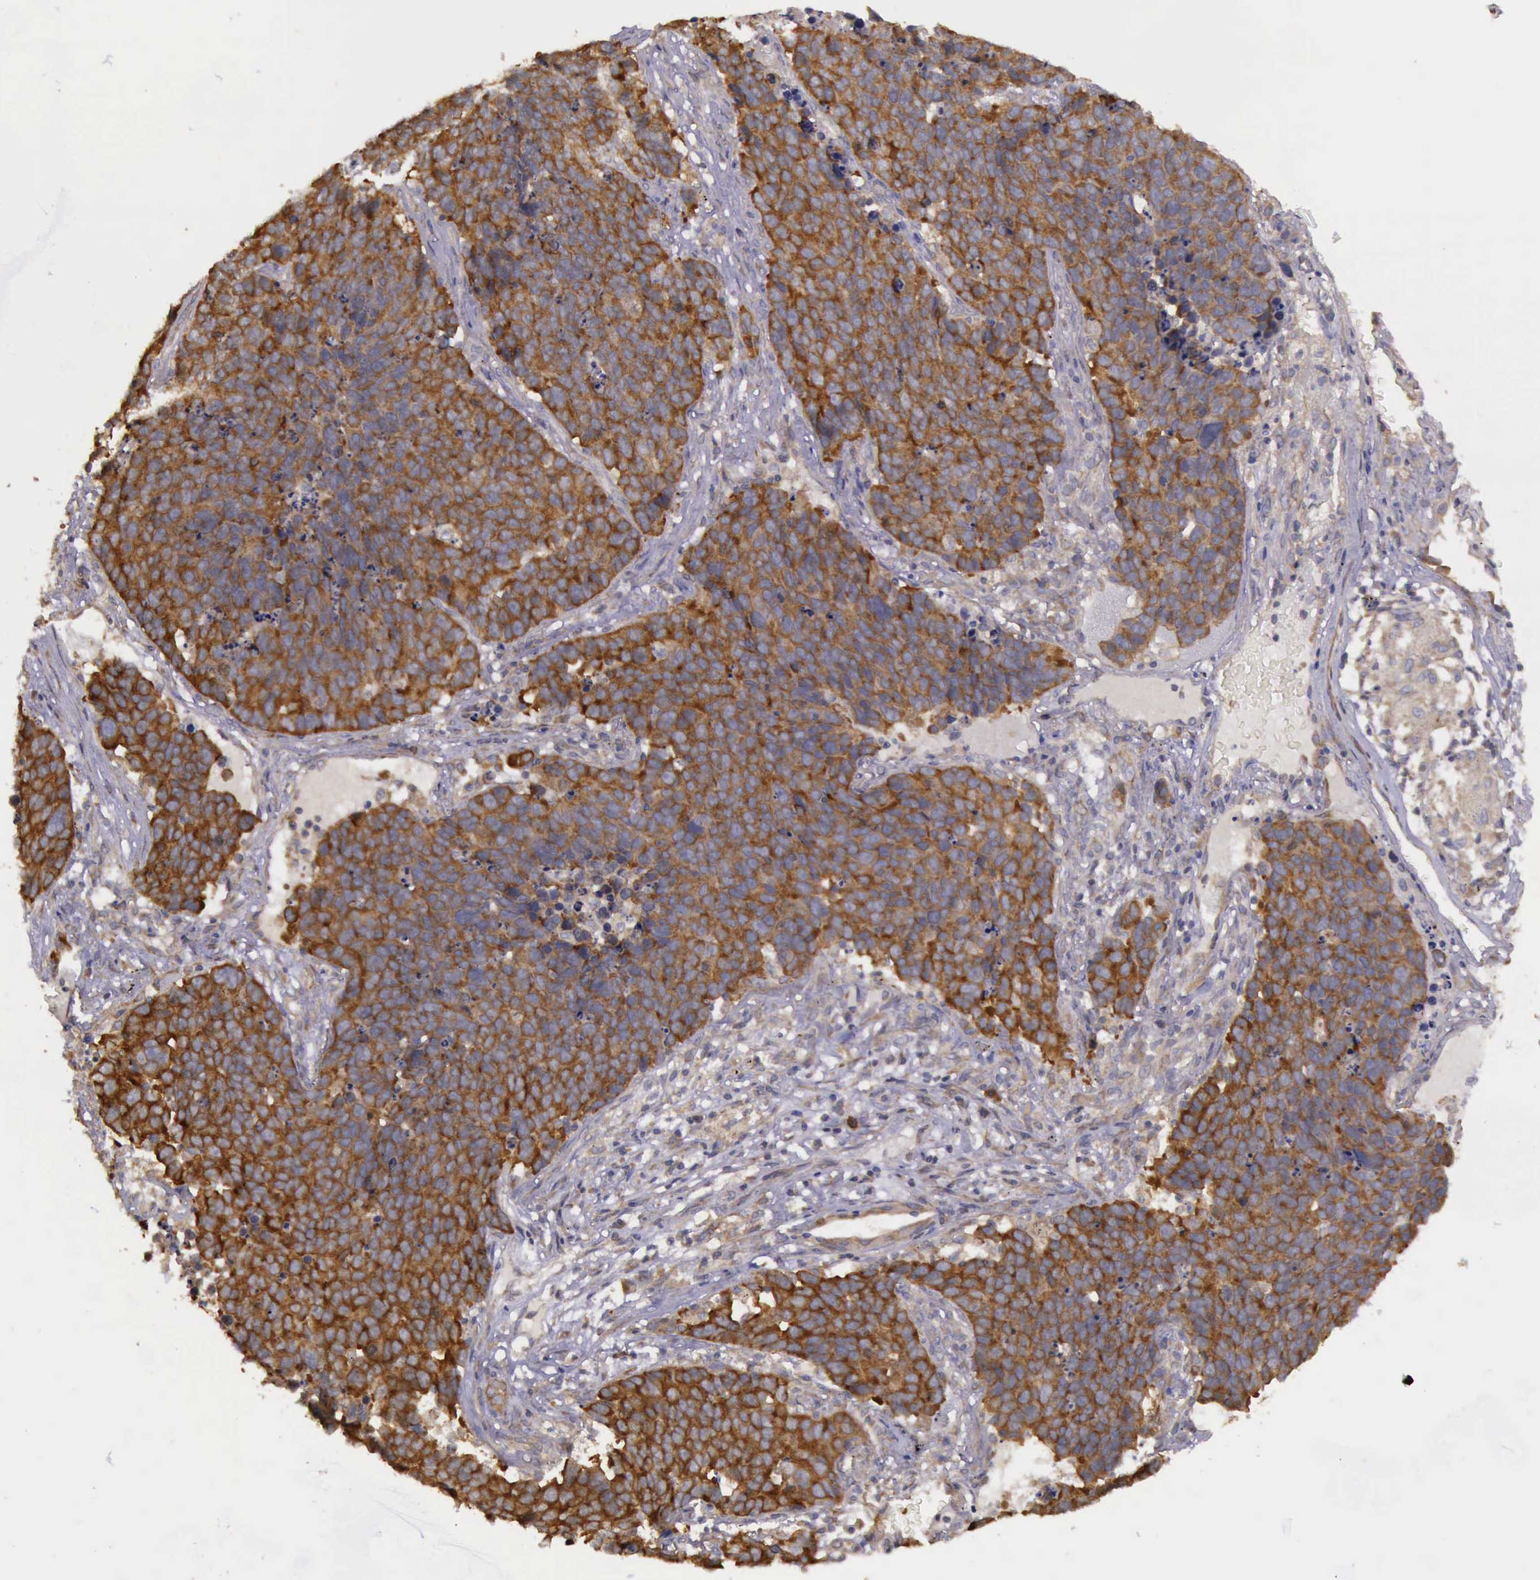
{"staining": {"intensity": "strong", "quantity": ">75%", "location": "cytoplasmic/membranous"}, "tissue": "lung cancer", "cell_type": "Tumor cells", "image_type": "cancer", "snomed": [{"axis": "morphology", "description": "Carcinoid, malignant, NOS"}, {"axis": "topography", "description": "Lung"}], "caption": "Lung cancer (carcinoid (malignant)) stained with DAB immunohistochemistry reveals high levels of strong cytoplasmic/membranous staining in about >75% of tumor cells. (brown staining indicates protein expression, while blue staining denotes nuclei).", "gene": "EIF5", "patient": {"sex": "male", "age": 60}}